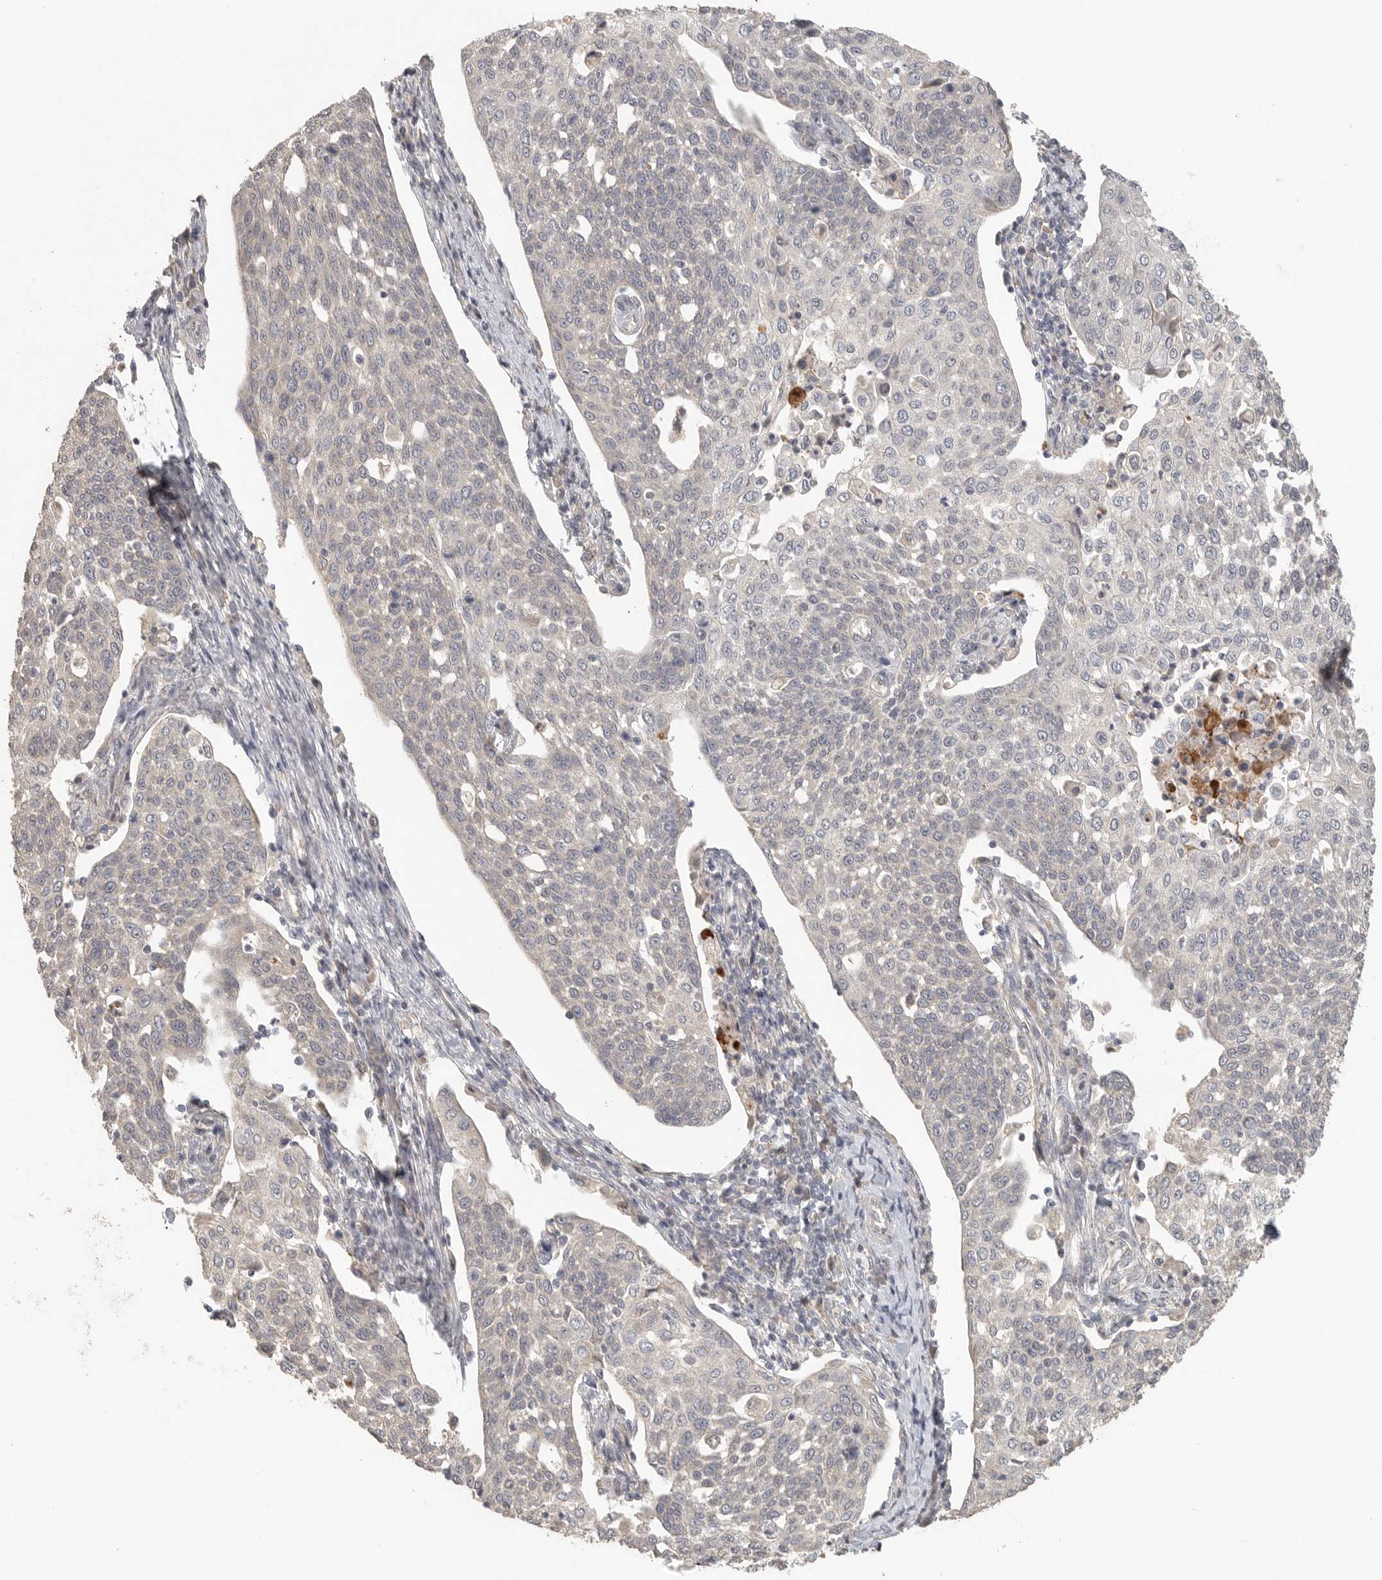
{"staining": {"intensity": "negative", "quantity": "none", "location": "none"}, "tissue": "cervical cancer", "cell_type": "Tumor cells", "image_type": "cancer", "snomed": [{"axis": "morphology", "description": "Squamous cell carcinoma, NOS"}, {"axis": "topography", "description": "Cervix"}], "caption": "Tumor cells show no significant expression in cervical squamous cell carcinoma.", "gene": "HDAC6", "patient": {"sex": "female", "age": 34}}